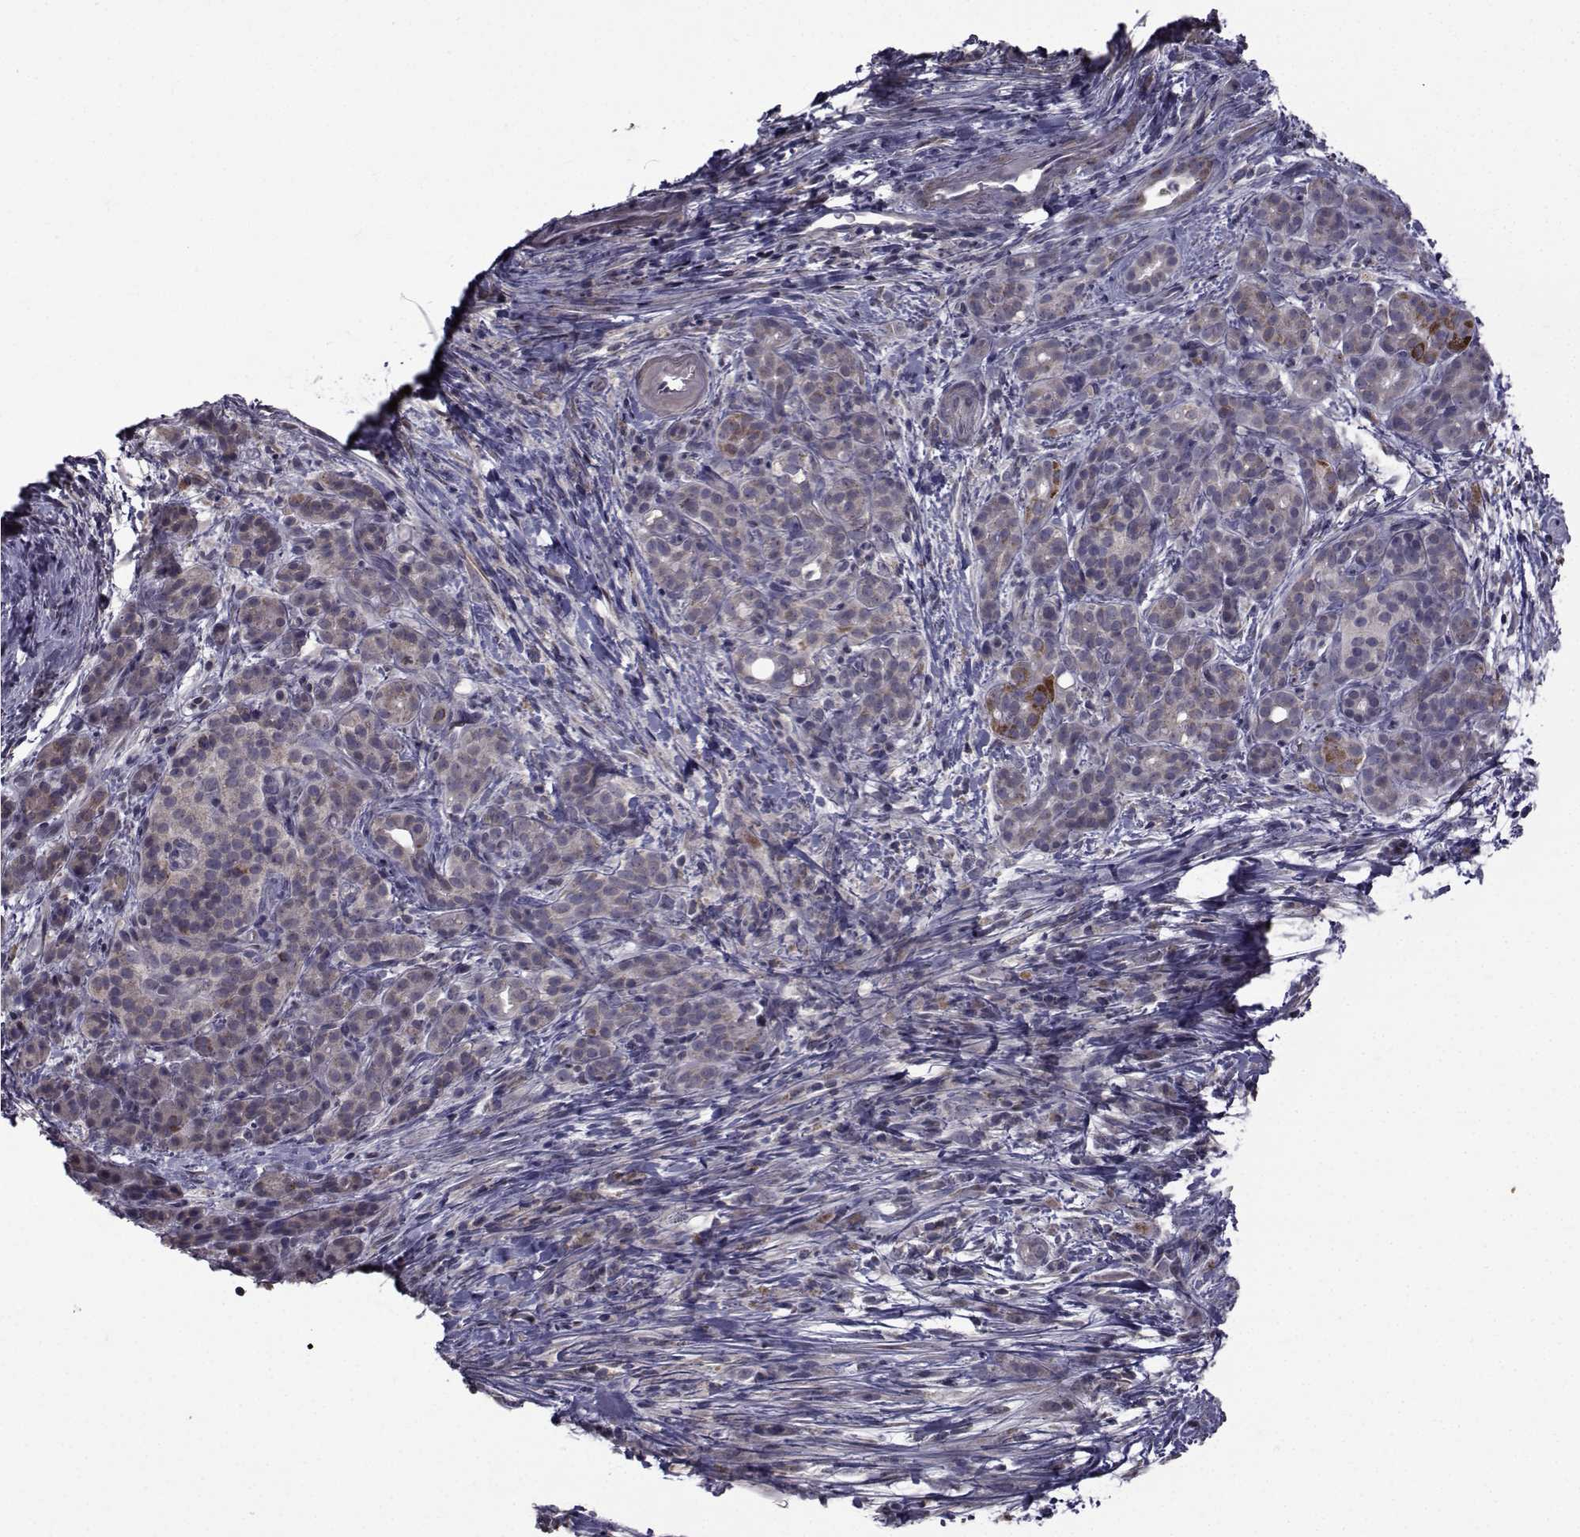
{"staining": {"intensity": "weak", "quantity": "25%-75%", "location": "cytoplasmic/membranous"}, "tissue": "pancreatic cancer", "cell_type": "Tumor cells", "image_type": "cancer", "snomed": [{"axis": "morphology", "description": "Adenocarcinoma, NOS"}, {"axis": "topography", "description": "Pancreas"}], "caption": "Weak cytoplasmic/membranous staining for a protein is present in approximately 25%-75% of tumor cells of pancreatic cancer using immunohistochemistry.", "gene": "FDXR", "patient": {"sex": "male", "age": 44}}